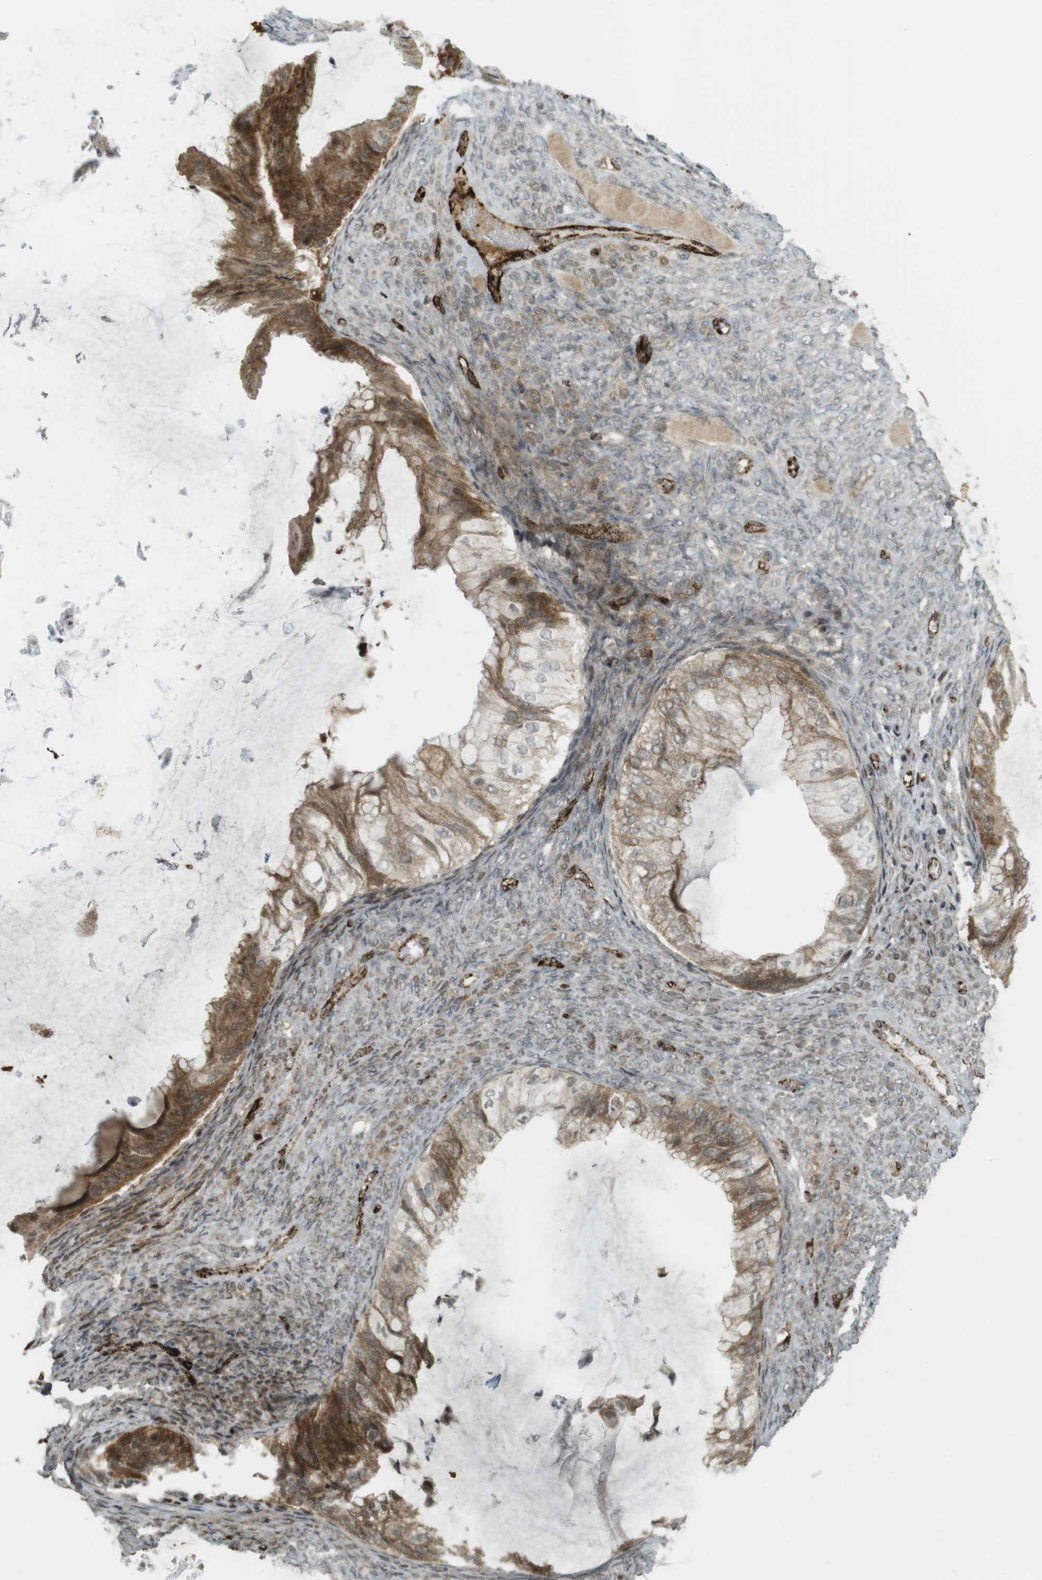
{"staining": {"intensity": "moderate", "quantity": ">75%", "location": "cytoplasmic/membranous,nuclear"}, "tissue": "ovarian cancer", "cell_type": "Tumor cells", "image_type": "cancer", "snomed": [{"axis": "morphology", "description": "Cystadenocarcinoma, mucinous, NOS"}, {"axis": "topography", "description": "Ovary"}], "caption": "IHC of human ovarian cancer (mucinous cystadenocarcinoma) exhibits medium levels of moderate cytoplasmic/membranous and nuclear positivity in about >75% of tumor cells. (IHC, brightfield microscopy, high magnification).", "gene": "PPP1R13B", "patient": {"sex": "female", "age": 61}}